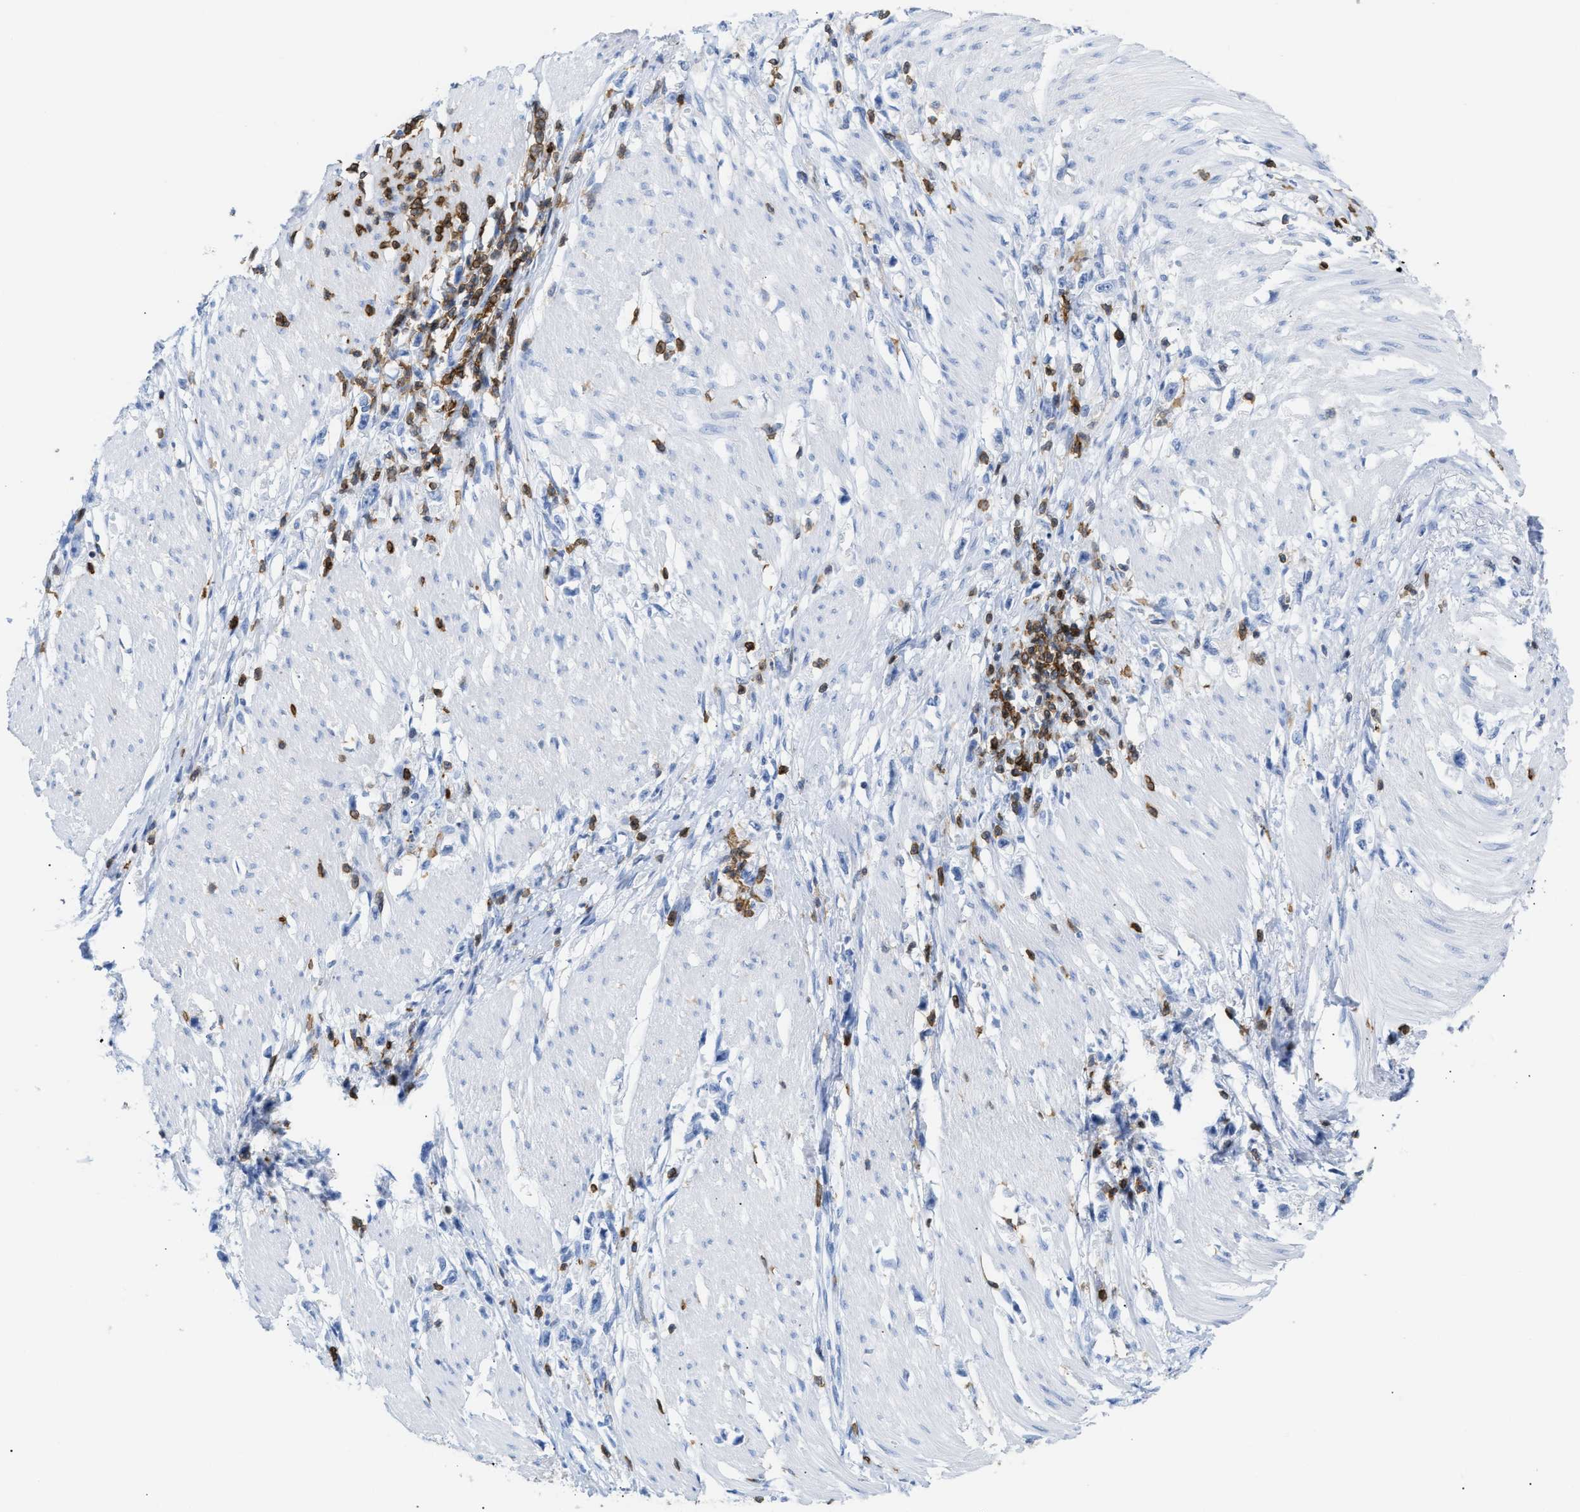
{"staining": {"intensity": "negative", "quantity": "none", "location": "none"}, "tissue": "stomach cancer", "cell_type": "Tumor cells", "image_type": "cancer", "snomed": [{"axis": "morphology", "description": "Adenocarcinoma, NOS"}, {"axis": "topography", "description": "Stomach"}], "caption": "Micrograph shows no significant protein positivity in tumor cells of stomach cancer. The staining is performed using DAB brown chromogen with nuclei counter-stained in using hematoxylin.", "gene": "LCP1", "patient": {"sex": "female", "age": 59}}